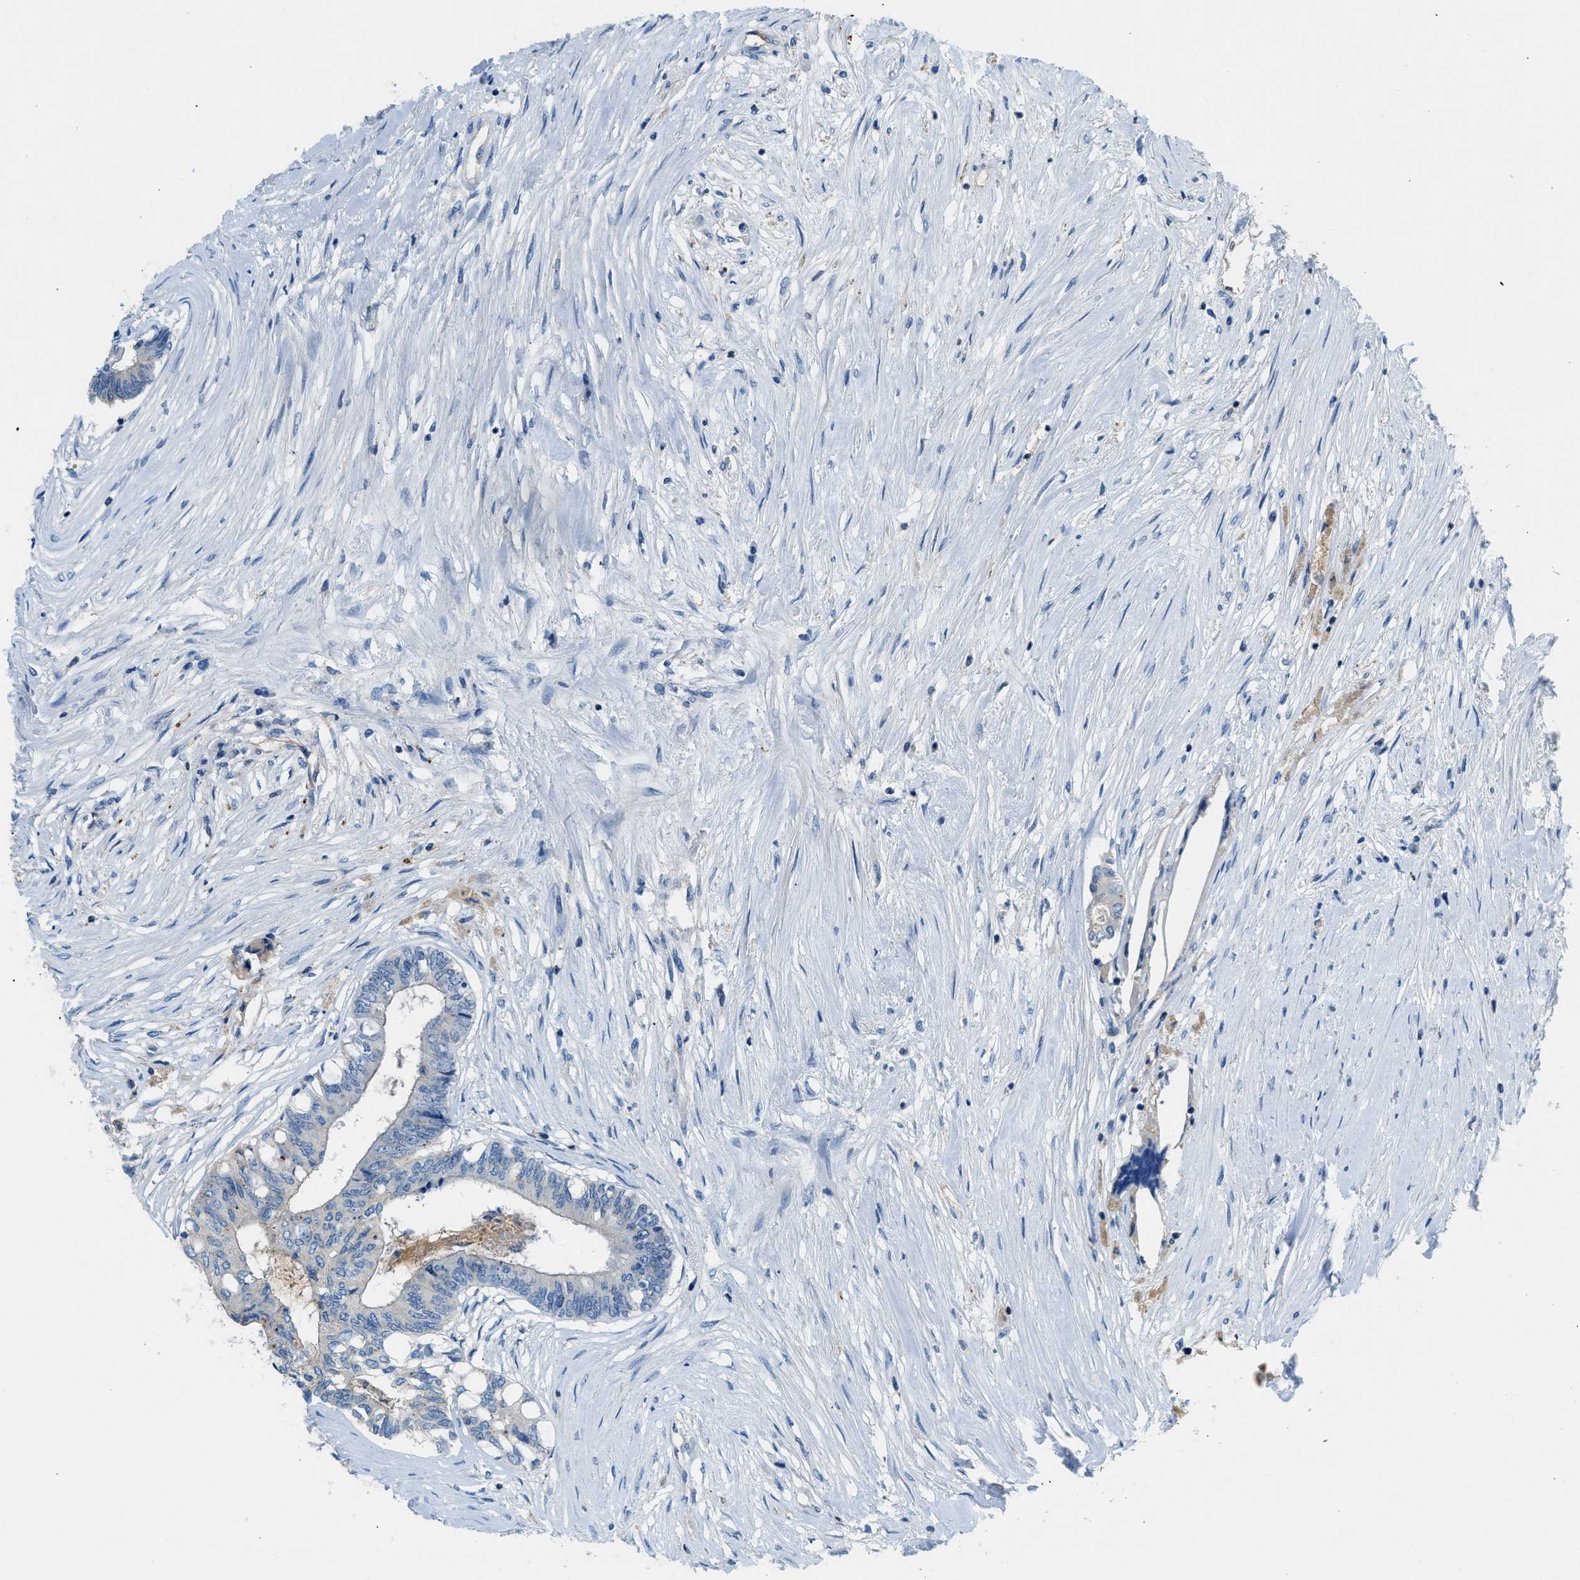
{"staining": {"intensity": "negative", "quantity": "none", "location": "none"}, "tissue": "colorectal cancer", "cell_type": "Tumor cells", "image_type": "cancer", "snomed": [{"axis": "morphology", "description": "Adenocarcinoma, NOS"}, {"axis": "topography", "description": "Rectum"}], "caption": "A high-resolution histopathology image shows IHC staining of adenocarcinoma (colorectal), which reveals no significant expression in tumor cells.", "gene": "ORAI1", "patient": {"sex": "male", "age": 63}}